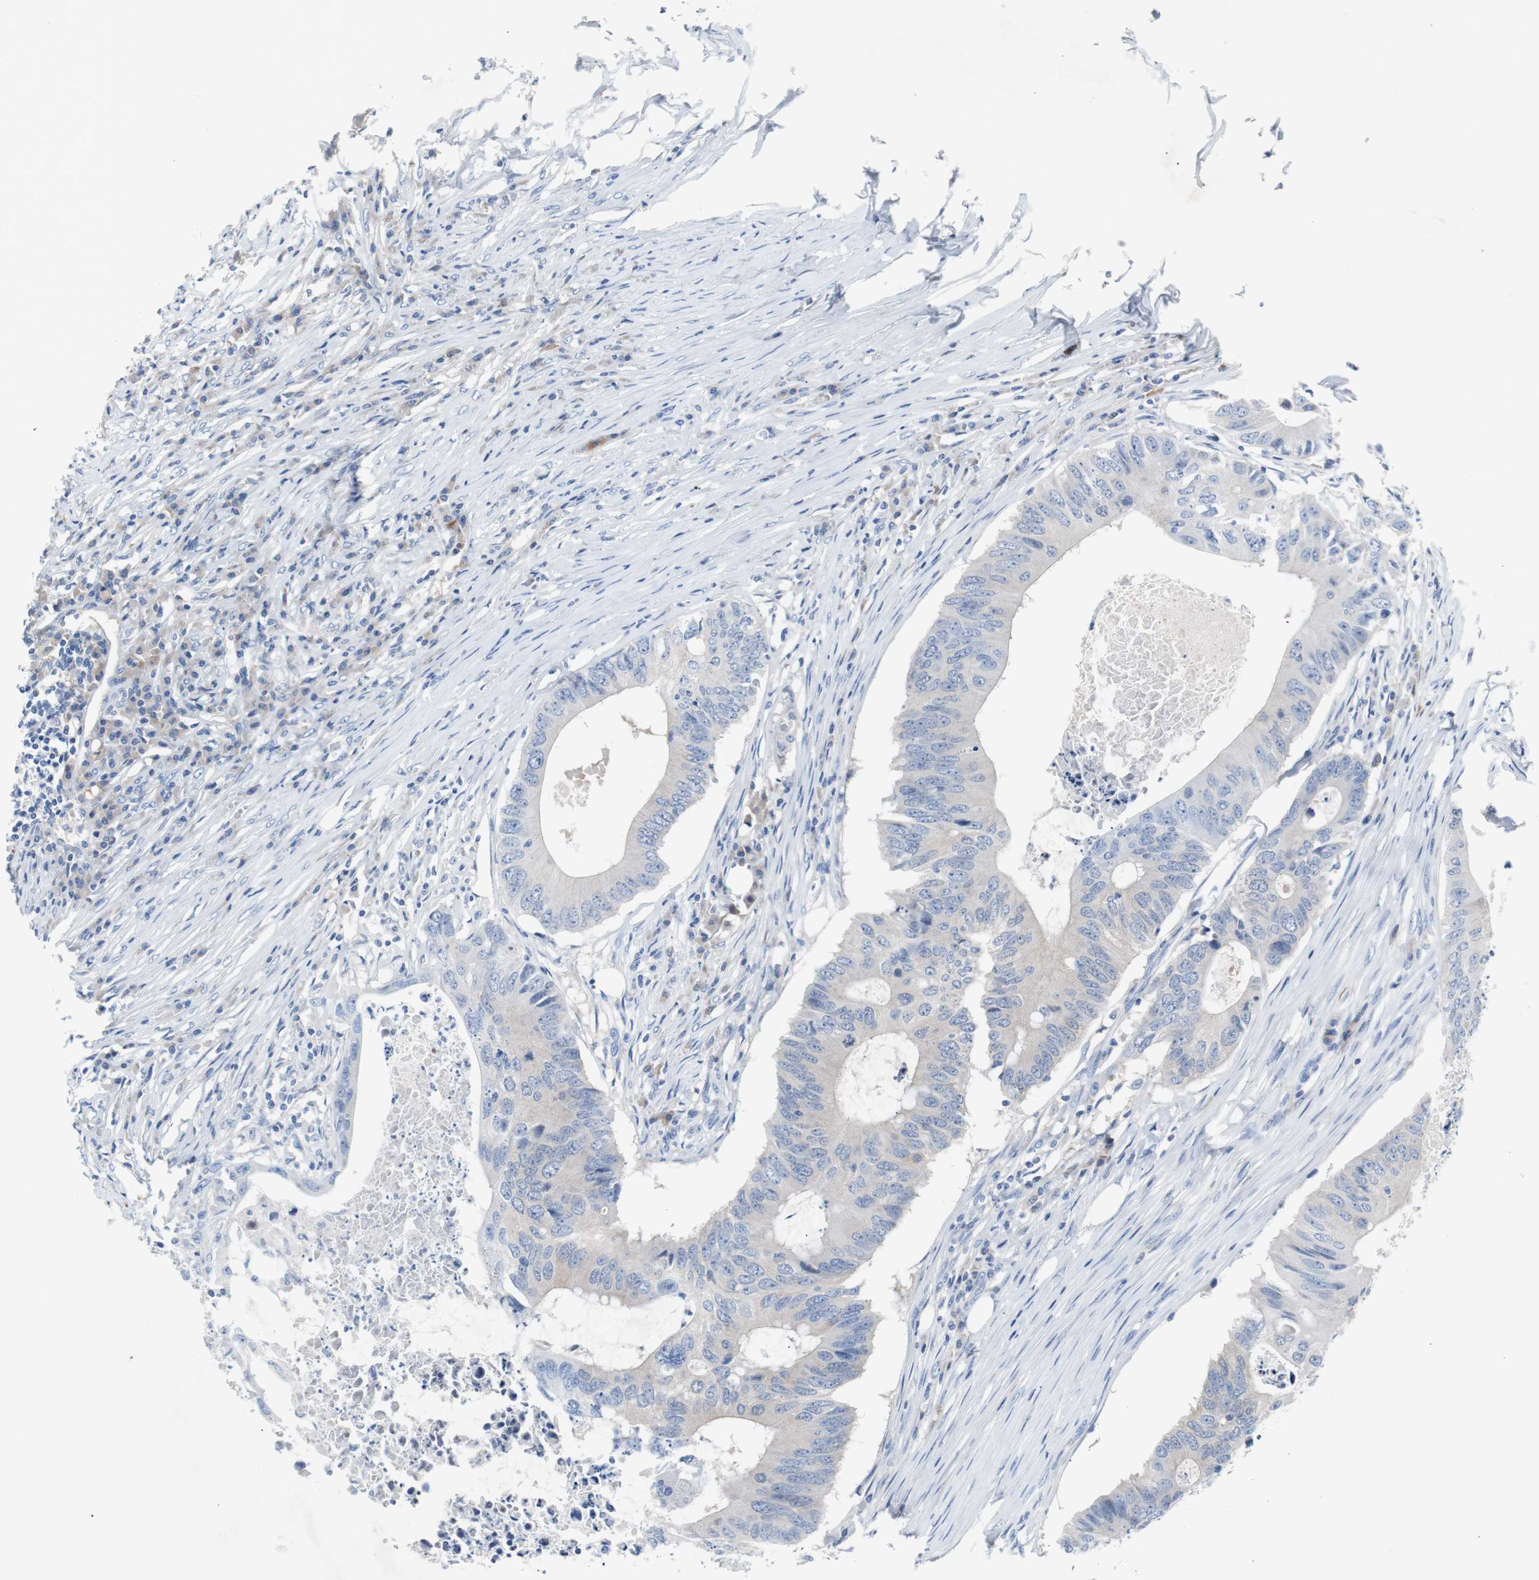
{"staining": {"intensity": "weak", "quantity": "25%-75%", "location": "cytoplasmic/membranous"}, "tissue": "colorectal cancer", "cell_type": "Tumor cells", "image_type": "cancer", "snomed": [{"axis": "morphology", "description": "Adenocarcinoma, NOS"}, {"axis": "topography", "description": "Colon"}], "caption": "This image displays colorectal adenocarcinoma stained with immunohistochemistry (IHC) to label a protein in brown. The cytoplasmic/membranous of tumor cells show weak positivity for the protein. Nuclei are counter-stained blue.", "gene": "EEF2K", "patient": {"sex": "male", "age": 71}}